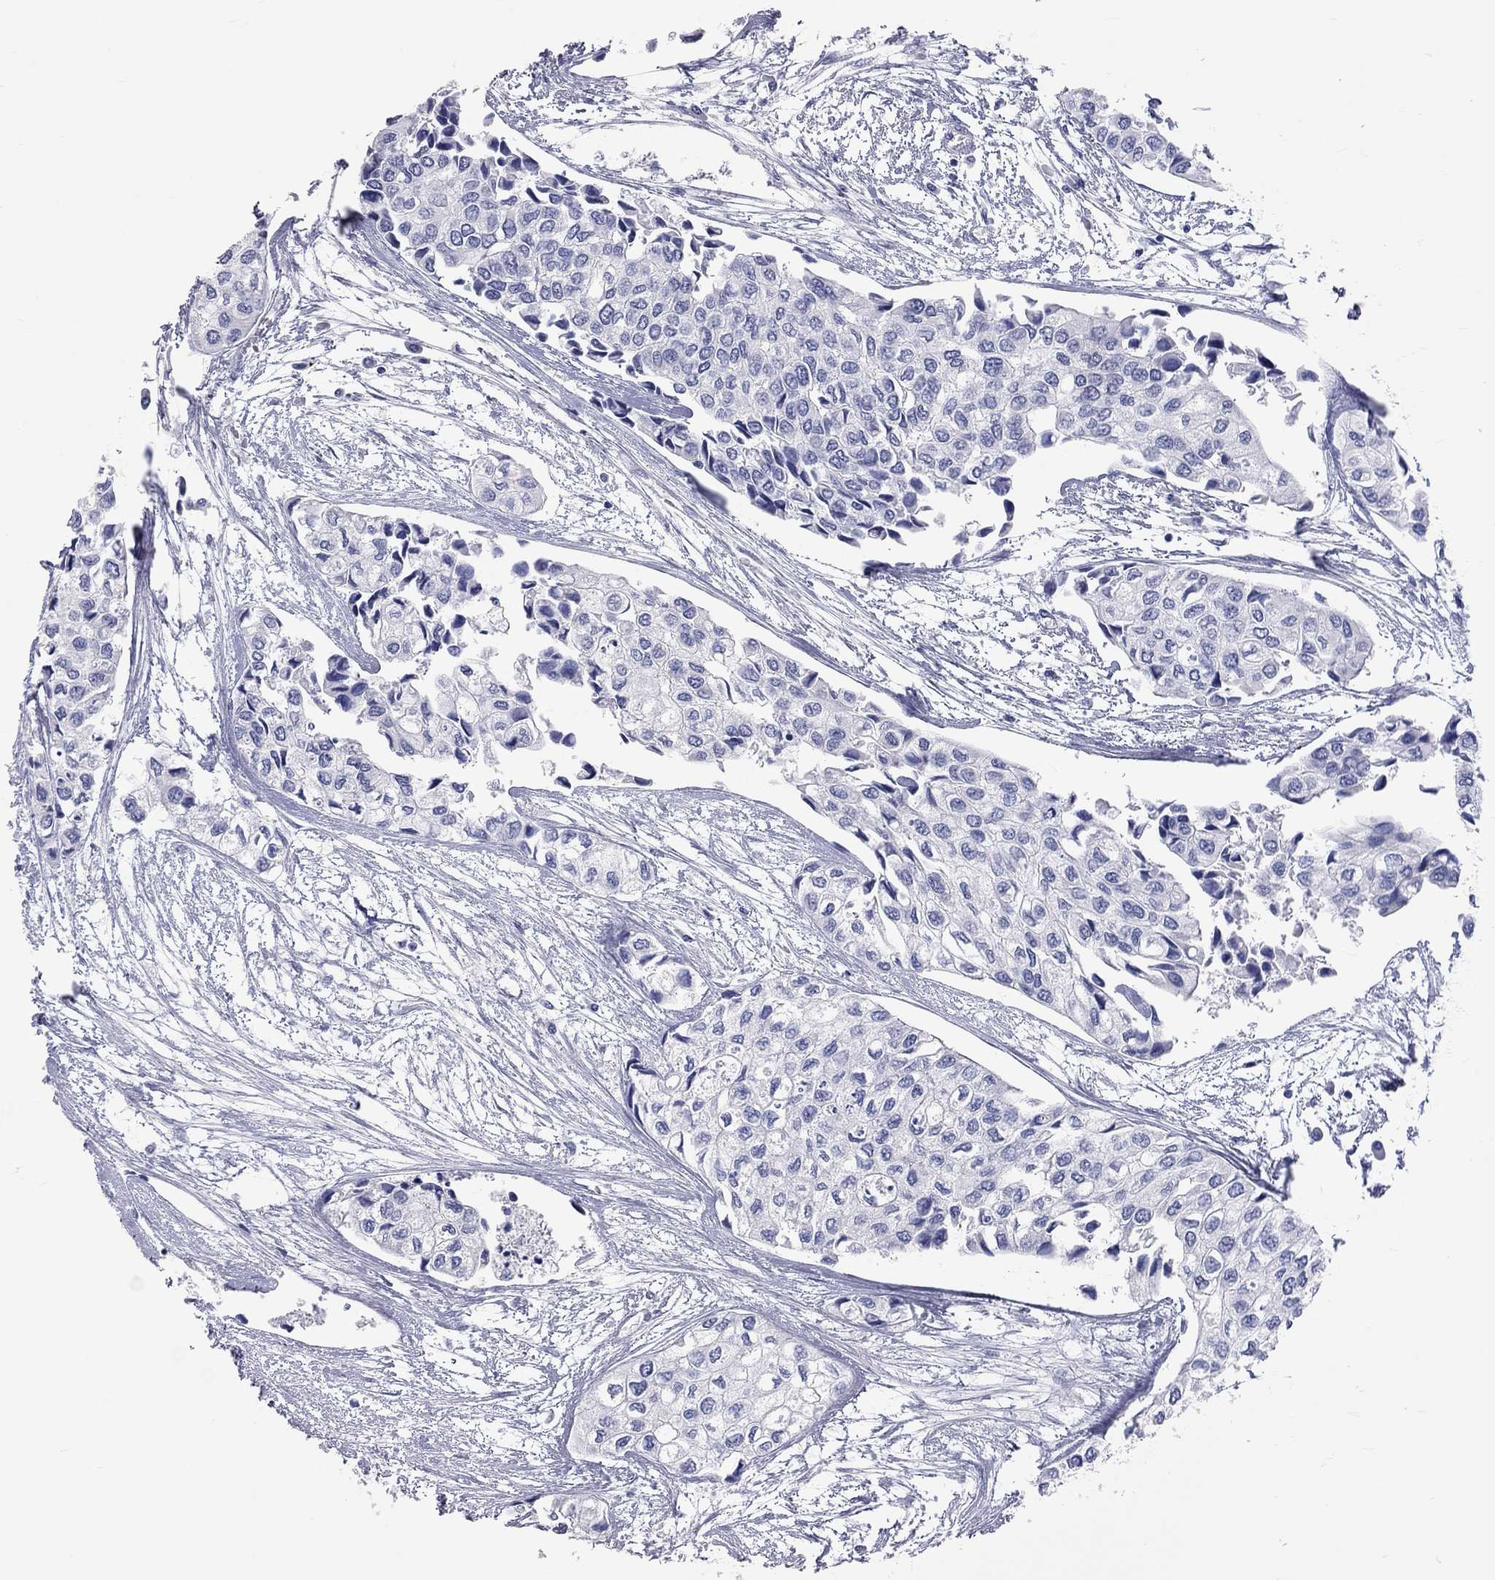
{"staining": {"intensity": "negative", "quantity": "none", "location": "none"}, "tissue": "urothelial cancer", "cell_type": "Tumor cells", "image_type": "cancer", "snomed": [{"axis": "morphology", "description": "Urothelial carcinoma, High grade"}, {"axis": "topography", "description": "Urinary bladder"}], "caption": "High-grade urothelial carcinoma was stained to show a protein in brown. There is no significant positivity in tumor cells.", "gene": "OPRK1", "patient": {"sex": "male", "age": 73}}